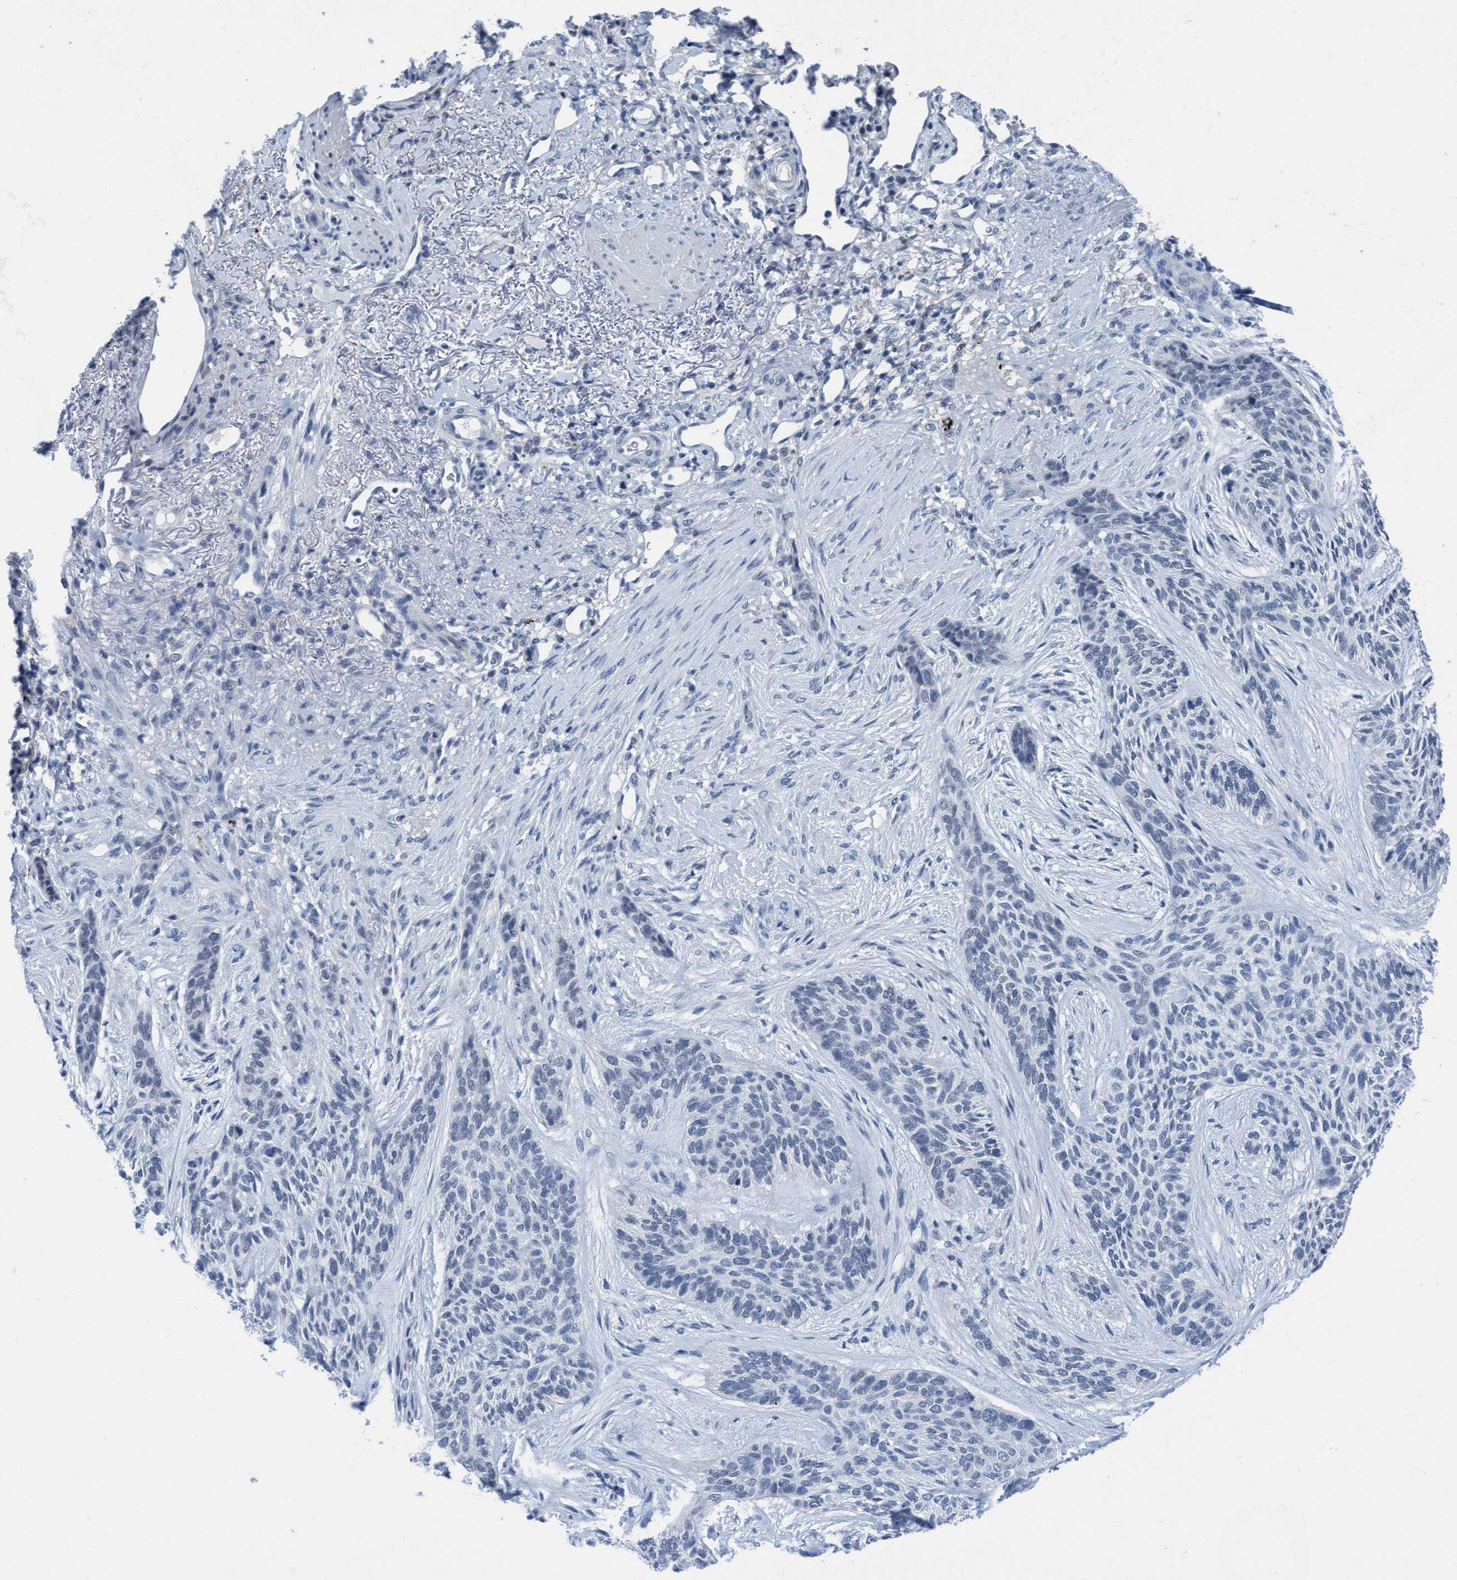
{"staining": {"intensity": "negative", "quantity": "none", "location": "none"}, "tissue": "skin cancer", "cell_type": "Tumor cells", "image_type": "cancer", "snomed": [{"axis": "morphology", "description": "Basal cell carcinoma"}, {"axis": "topography", "description": "Skin"}], "caption": "Immunohistochemical staining of human basal cell carcinoma (skin) displays no significant expression in tumor cells. Nuclei are stained in blue.", "gene": "DNAI1", "patient": {"sex": "male", "age": 55}}